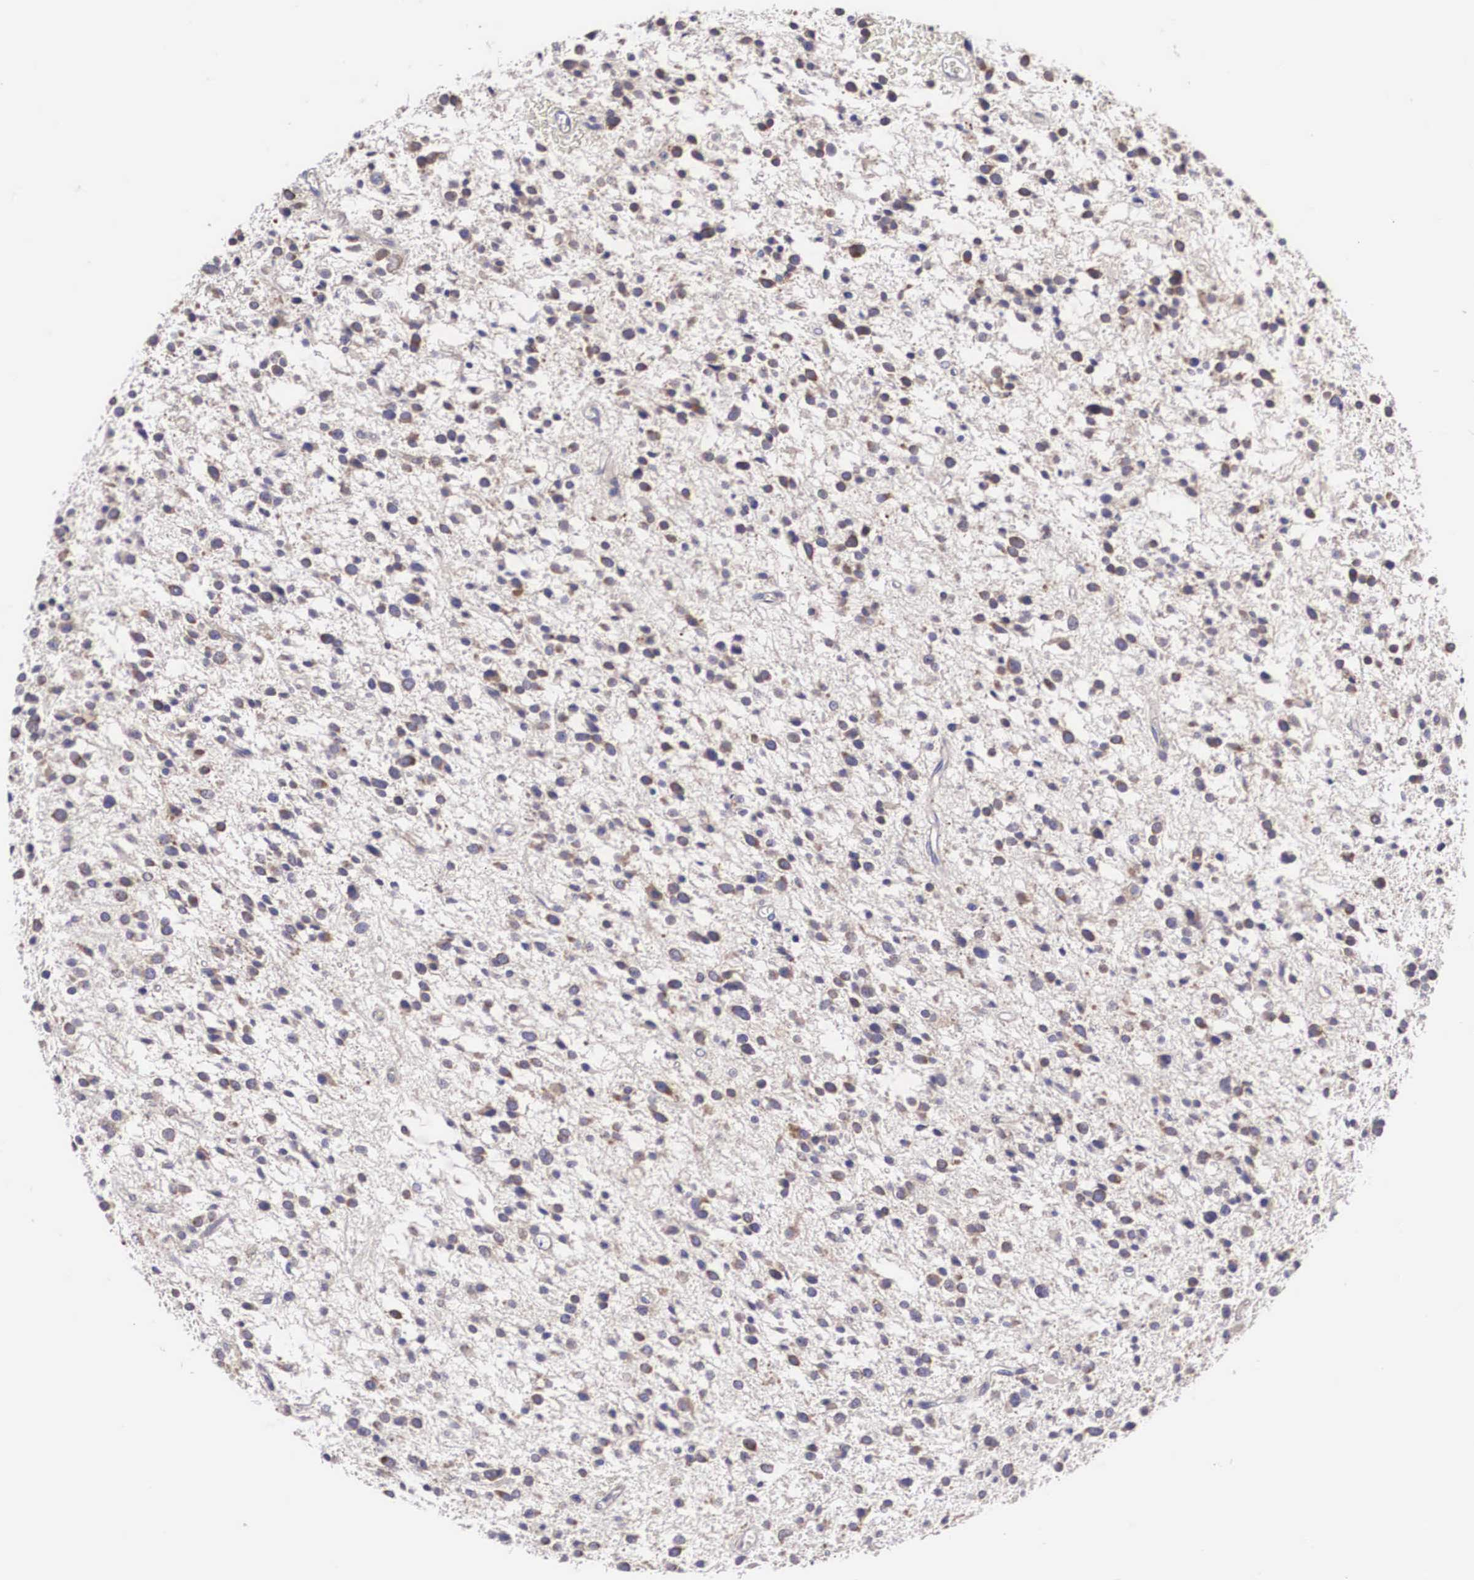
{"staining": {"intensity": "weak", "quantity": "25%-75%", "location": "cytoplasmic/membranous"}, "tissue": "glioma", "cell_type": "Tumor cells", "image_type": "cancer", "snomed": [{"axis": "morphology", "description": "Glioma, malignant, Low grade"}, {"axis": "topography", "description": "Brain"}], "caption": "Protein analysis of low-grade glioma (malignant) tissue displays weak cytoplasmic/membranous positivity in about 25%-75% of tumor cells.", "gene": "TXLNG", "patient": {"sex": "female", "age": 36}}